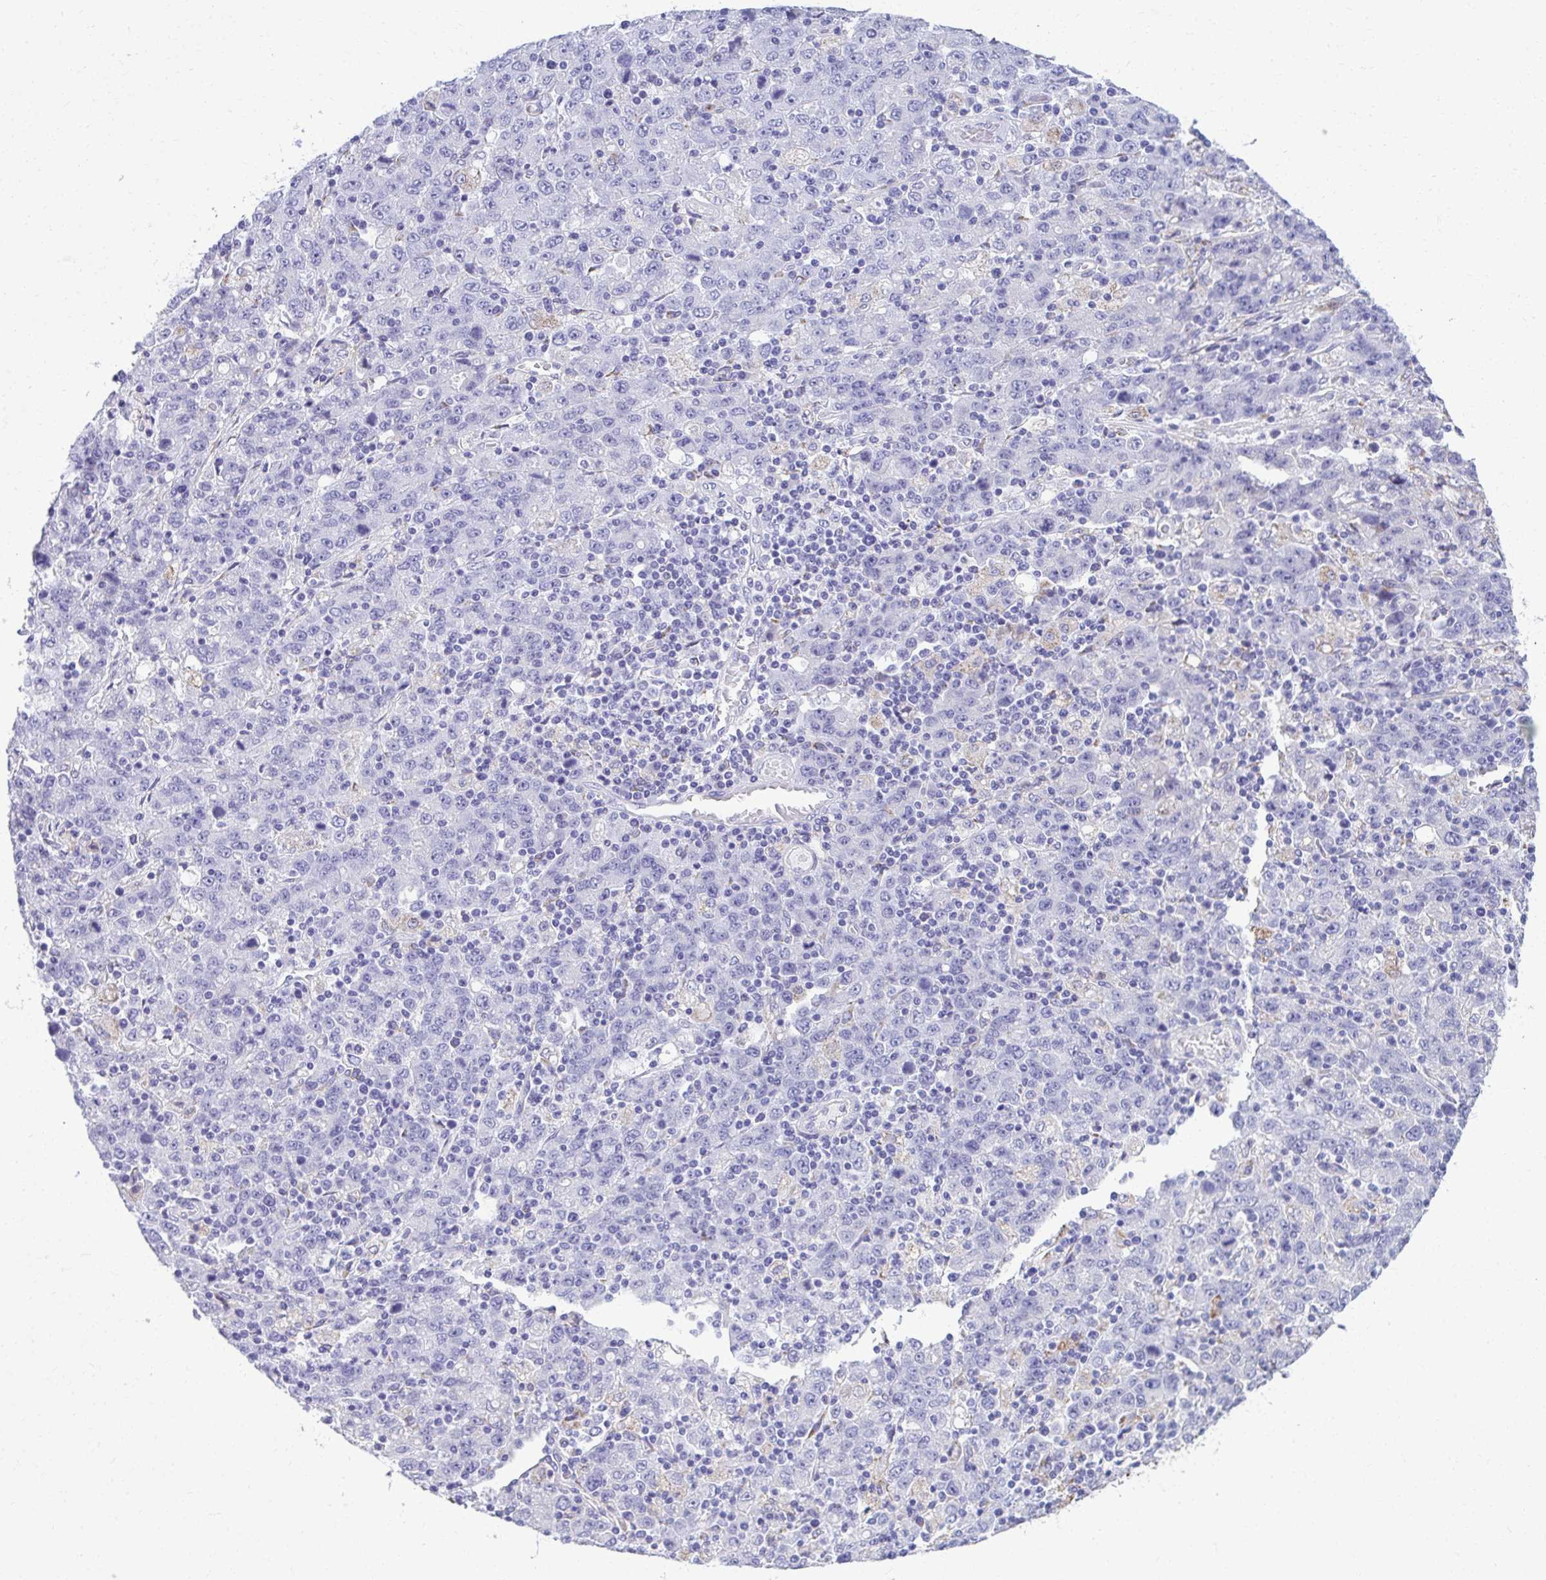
{"staining": {"intensity": "negative", "quantity": "none", "location": "none"}, "tissue": "stomach cancer", "cell_type": "Tumor cells", "image_type": "cancer", "snomed": [{"axis": "morphology", "description": "Adenocarcinoma, NOS"}, {"axis": "topography", "description": "Stomach, upper"}], "caption": "Micrograph shows no significant protein positivity in tumor cells of adenocarcinoma (stomach).", "gene": "AIG1", "patient": {"sex": "male", "age": 69}}